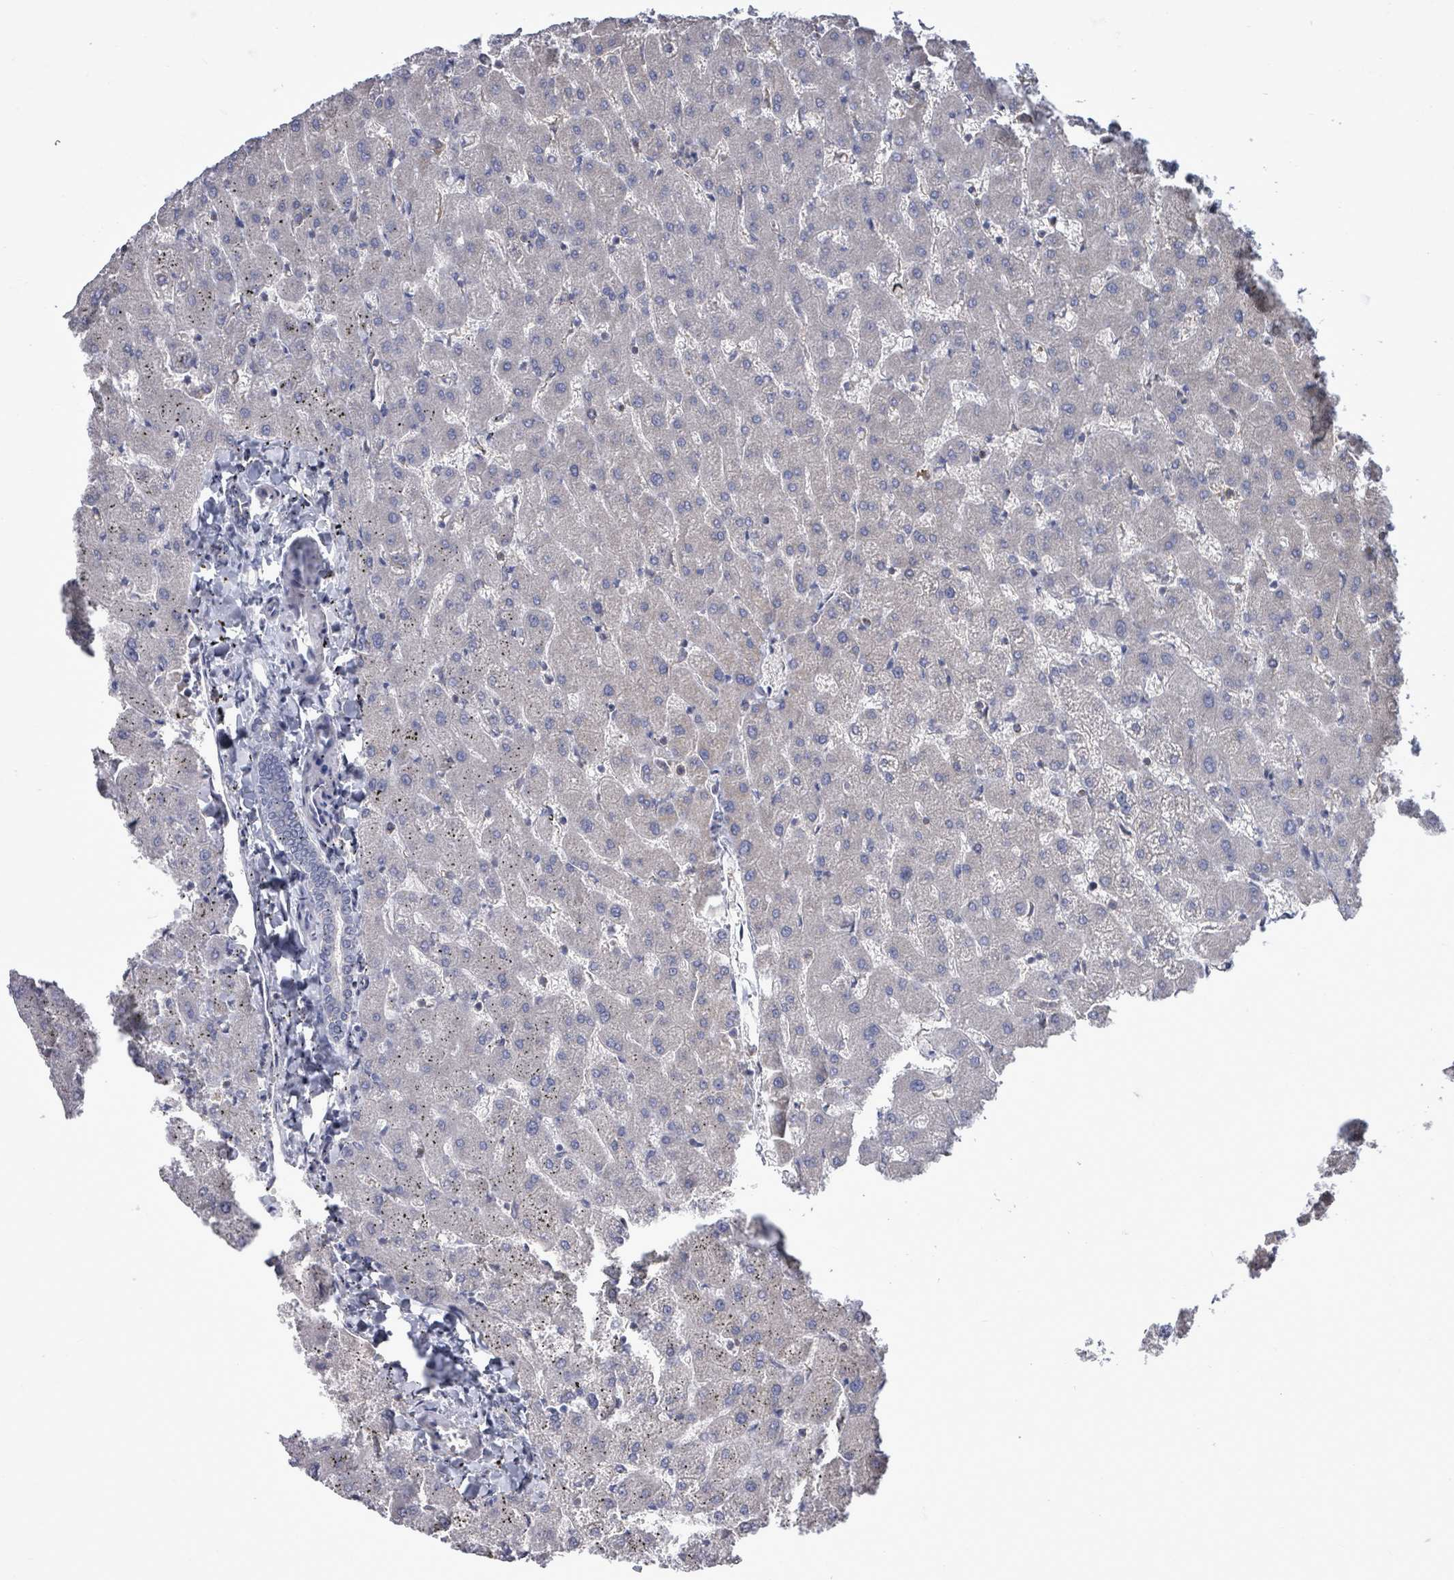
{"staining": {"intensity": "negative", "quantity": "none", "location": "none"}, "tissue": "liver", "cell_type": "Cholangiocytes", "image_type": "normal", "snomed": [{"axis": "morphology", "description": "Normal tissue, NOS"}, {"axis": "topography", "description": "Liver"}], "caption": "The immunohistochemistry photomicrograph has no significant expression in cholangiocytes of liver.", "gene": "PAPSS1", "patient": {"sex": "female", "age": 63}}